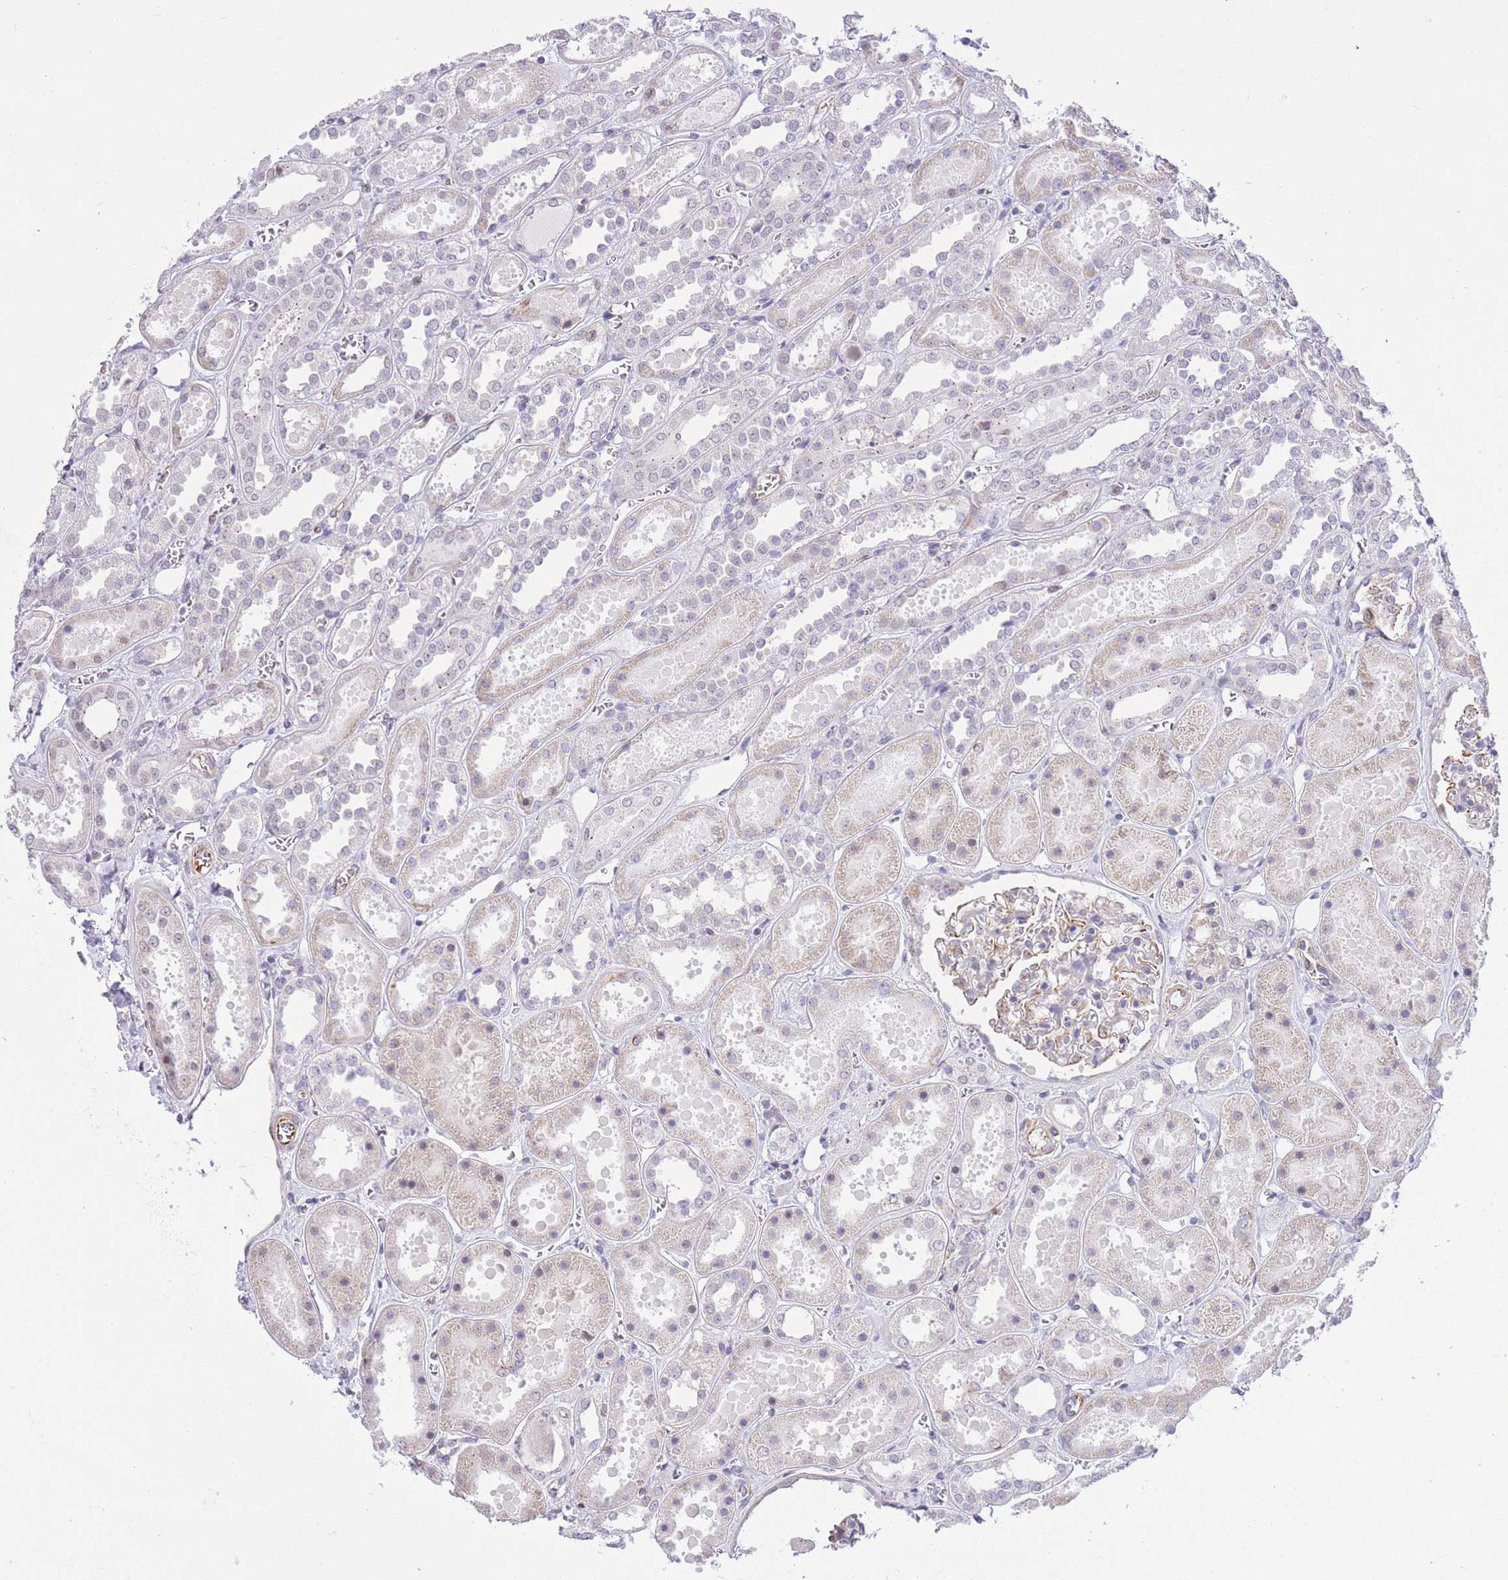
{"staining": {"intensity": "moderate", "quantity": "<25%", "location": "cytoplasmic/membranous"}, "tissue": "kidney", "cell_type": "Cells in glomeruli", "image_type": "normal", "snomed": [{"axis": "morphology", "description": "Normal tissue, NOS"}, {"axis": "topography", "description": "Kidney"}], "caption": "Brown immunohistochemical staining in unremarkable human kidney demonstrates moderate cytoplasmic/membranous positivity in approximately <25% of cells in glomeruli.", "gene": "PSG11", "patient": {"sex": "female", "age": 41}}